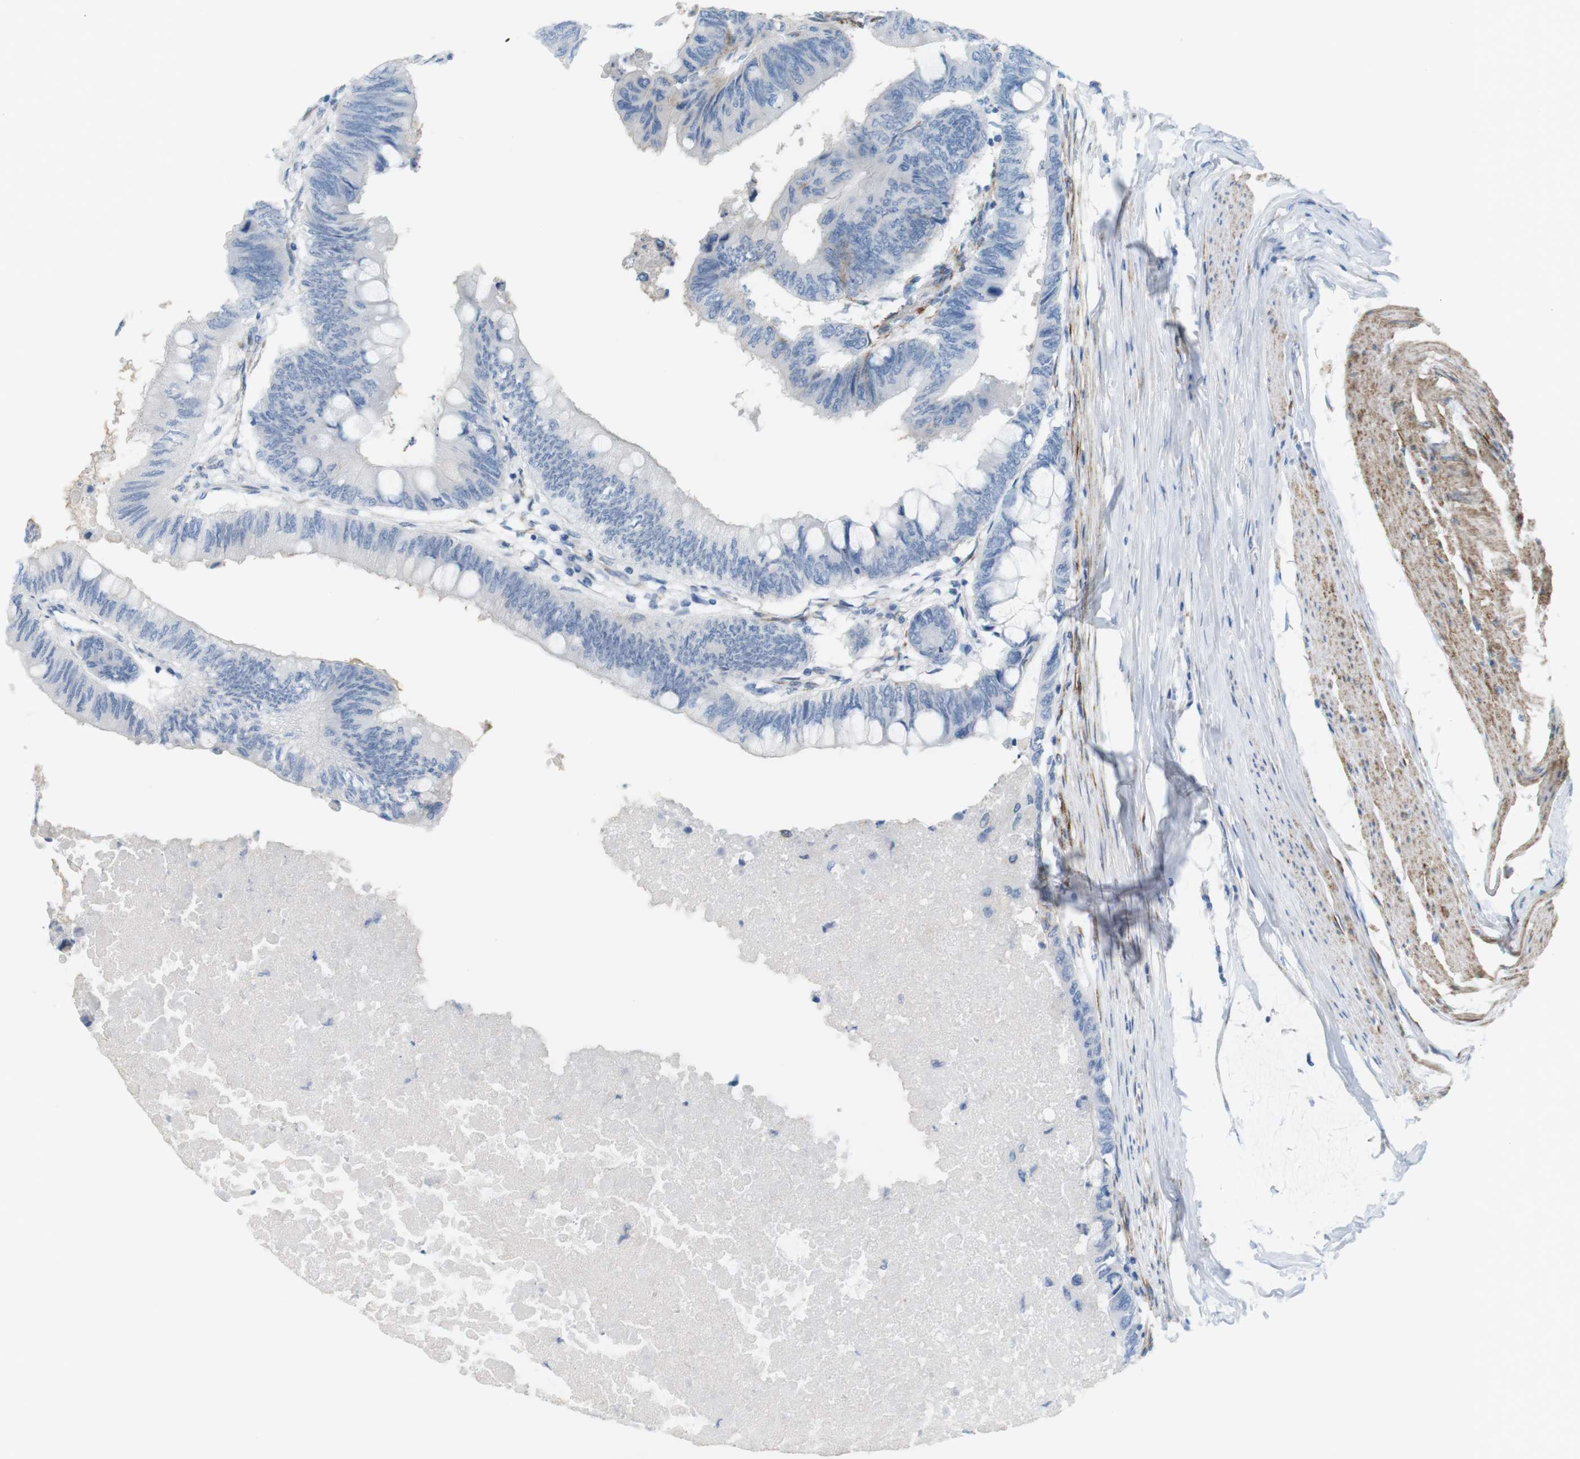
{"staining": {"intensity": "negative", "quantity": "none", "location": "none"}, "tissue": "colorectal cancer", "cell_type": "Tumor cells", "image_type": "cancer", "snomed": [{"axis": "morphology", "description": "Normal tissue, NOS"}, {"axis": "morphology", "description": "Adenocarcinoma, NOS"}, {"axis": "topography", "description": "Rectum"}, {"axis": "topography", "description": "Peripheral nerve tissue"}], "caption": "High magnification brightfield microscopy of colorectal cancer (adenocarcinoma) stained with DAB (3,3'-diaminobenzidine) (brown) and counterstained with hematoxylin (blue): tumor cells show no significant expression. (DAB (3,3'-diaminobenzidine) immunohistochemistry (IHC) with hematoxylin counter stain).", "gene": "MYH9", "patient": {"sex": "male", "age": 92}}